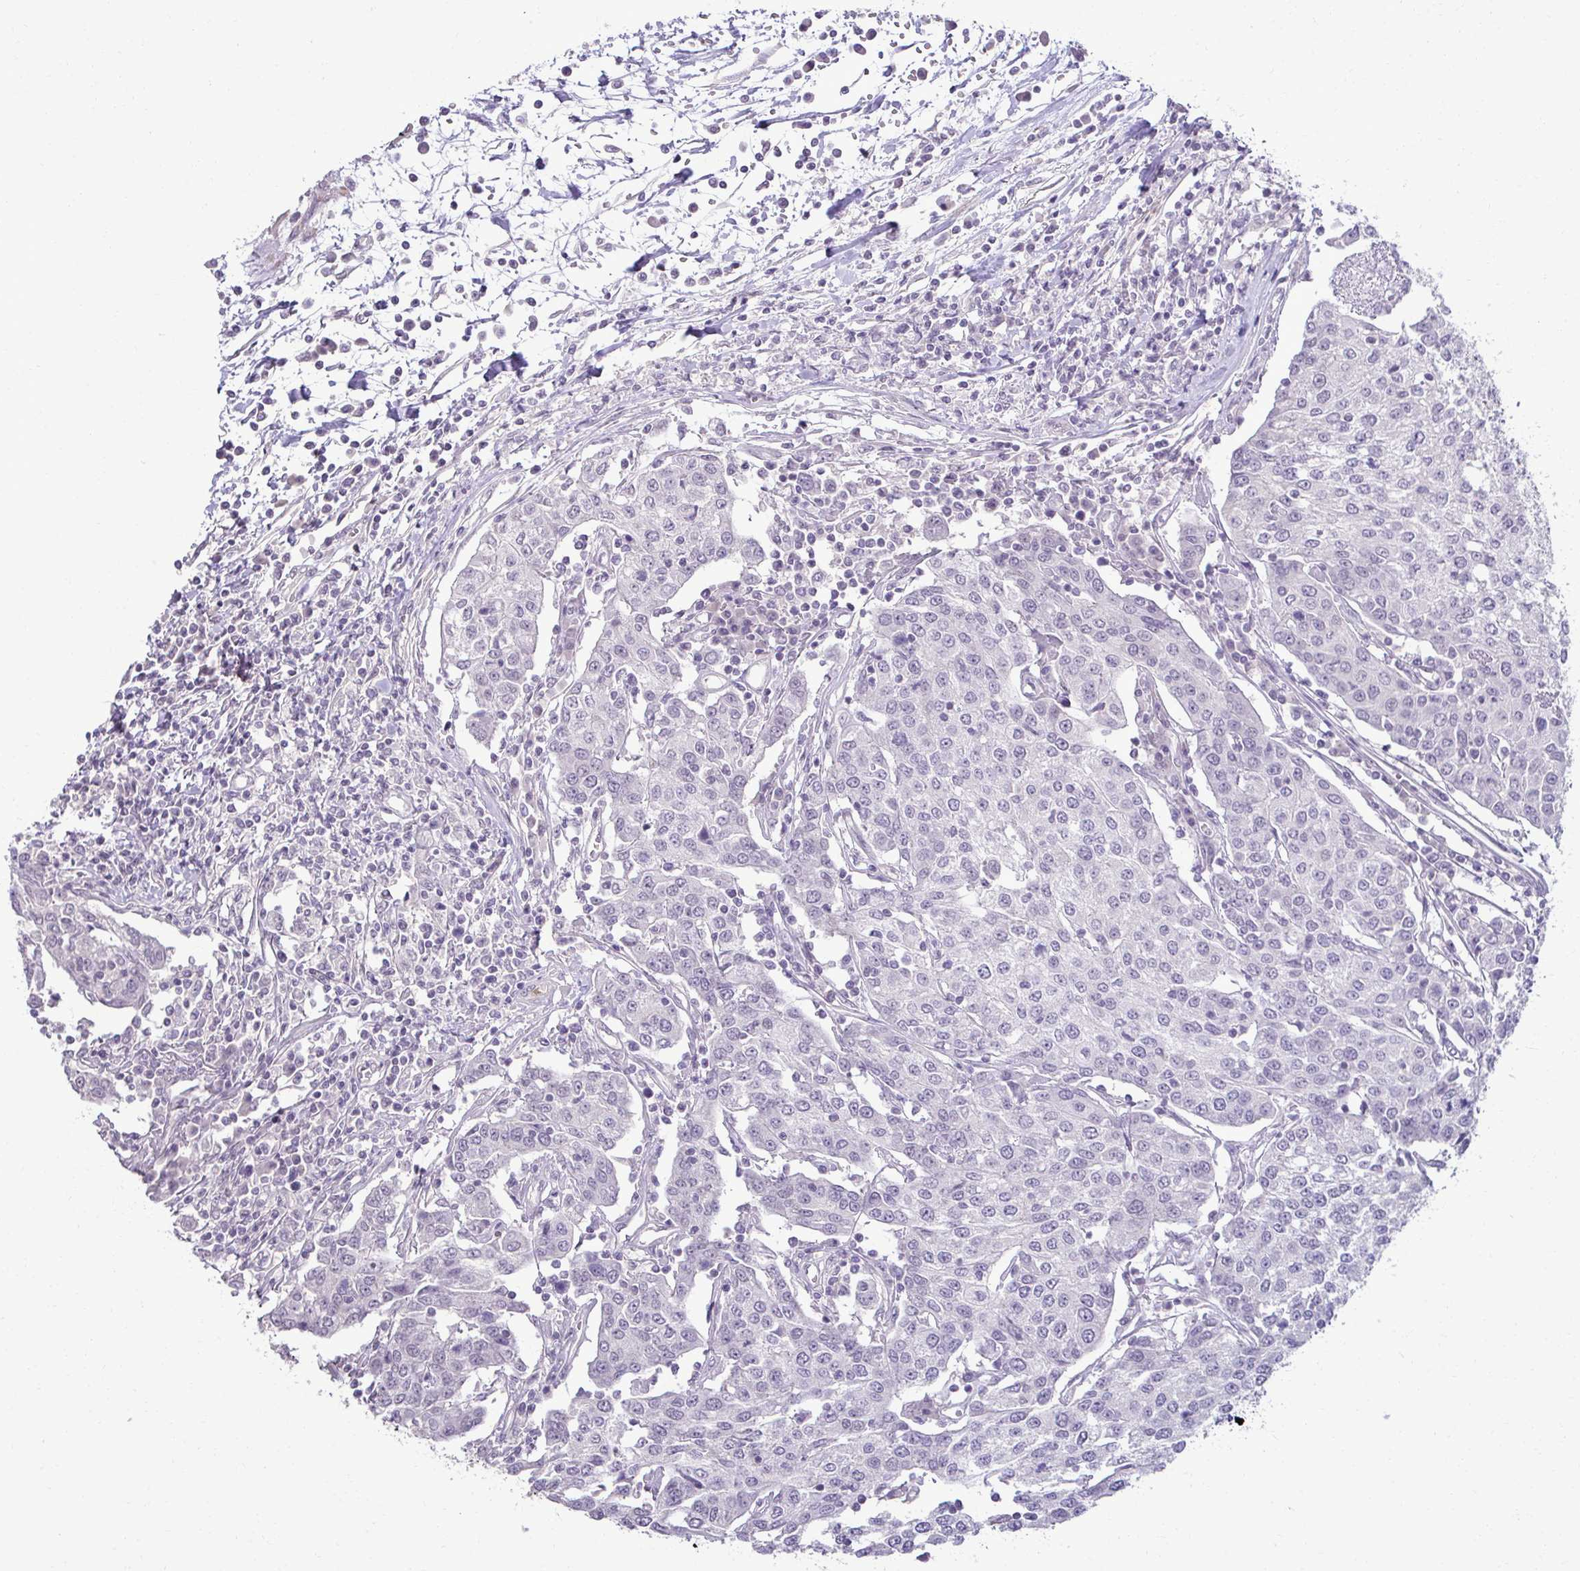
{"staining": {"intensity": "negative", "quantity": "none", "location": "none"}, "tissue": "urothelial cancer", "cell_type": "Tumor cells", "image_type": "cancer", "snomed": [{"axis": "morphology", "description": "Urothelial carcinoma, High grade"}, {"axis": "topography", "description": "Urinary bladder"}], "caption": "Urothelial cancer was stained to show a protein in brown. There is no significant expression in tumor cells.", "gene": "SLC30A3", "patient": {"sex": "female", "age": 85}}